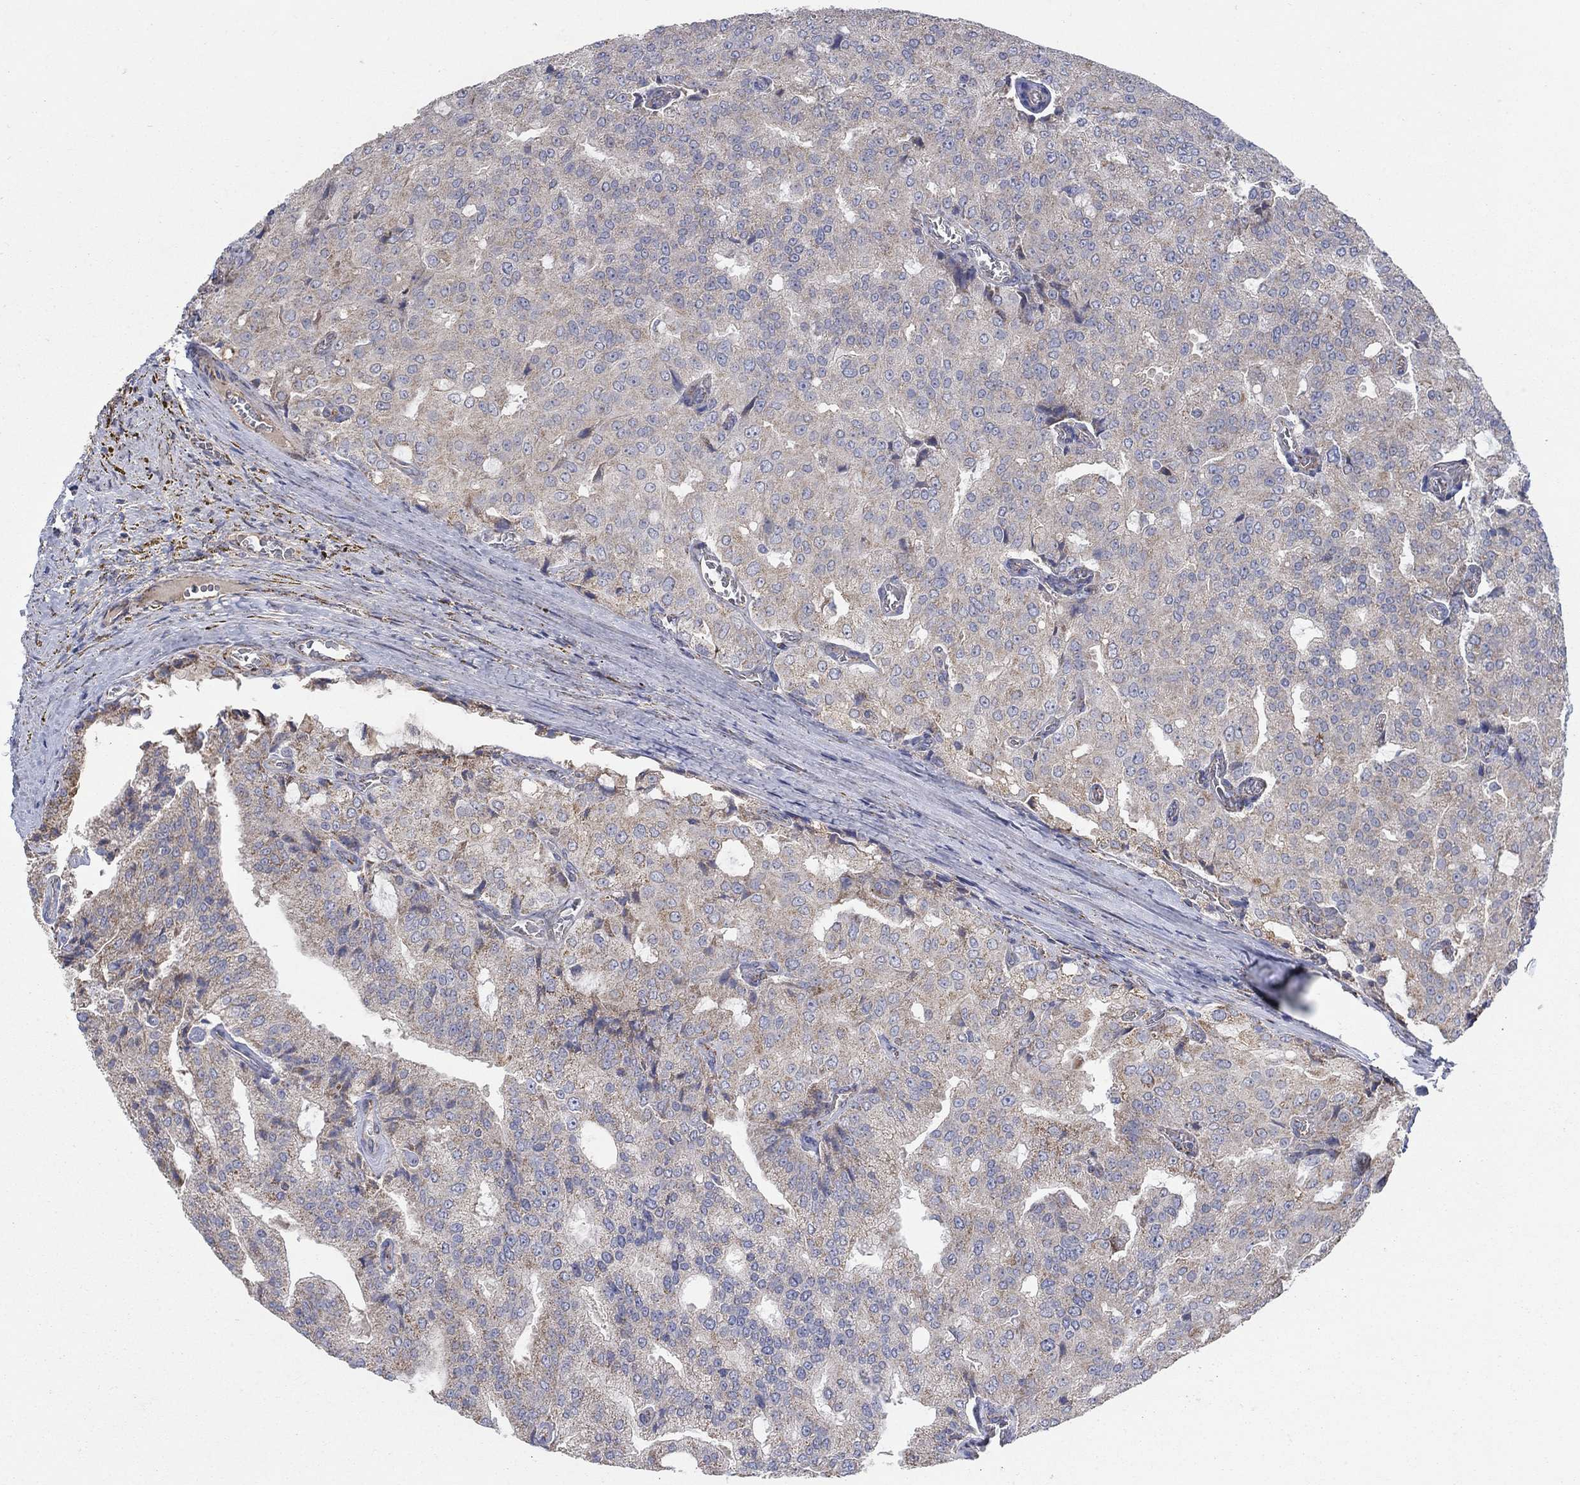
{"staining": {"intensity": "moderate", "quantity": "25%-75%", "location": "cytoplasmic/membranous"}, "tissue": "prostate cancer", "cell_type": "Tumor cells", "image_type": "cancer", "snomed": [{"axis": "morphology", "description": "Adenocarcinoma, NOS"}, {"axis": "topography", "description": "Prostate and seminal vesicle, NOS"}, {"axis": "topography", "description": "Prostate"}], "caption": "The immunohistochemical stain shows moderate cytoplasmic/membranous staining in tumor cells of adenocarcinoma (prostate) tissue.", "gene": "PNPLA2", "patient": {"sex": "male", "age": 67}}